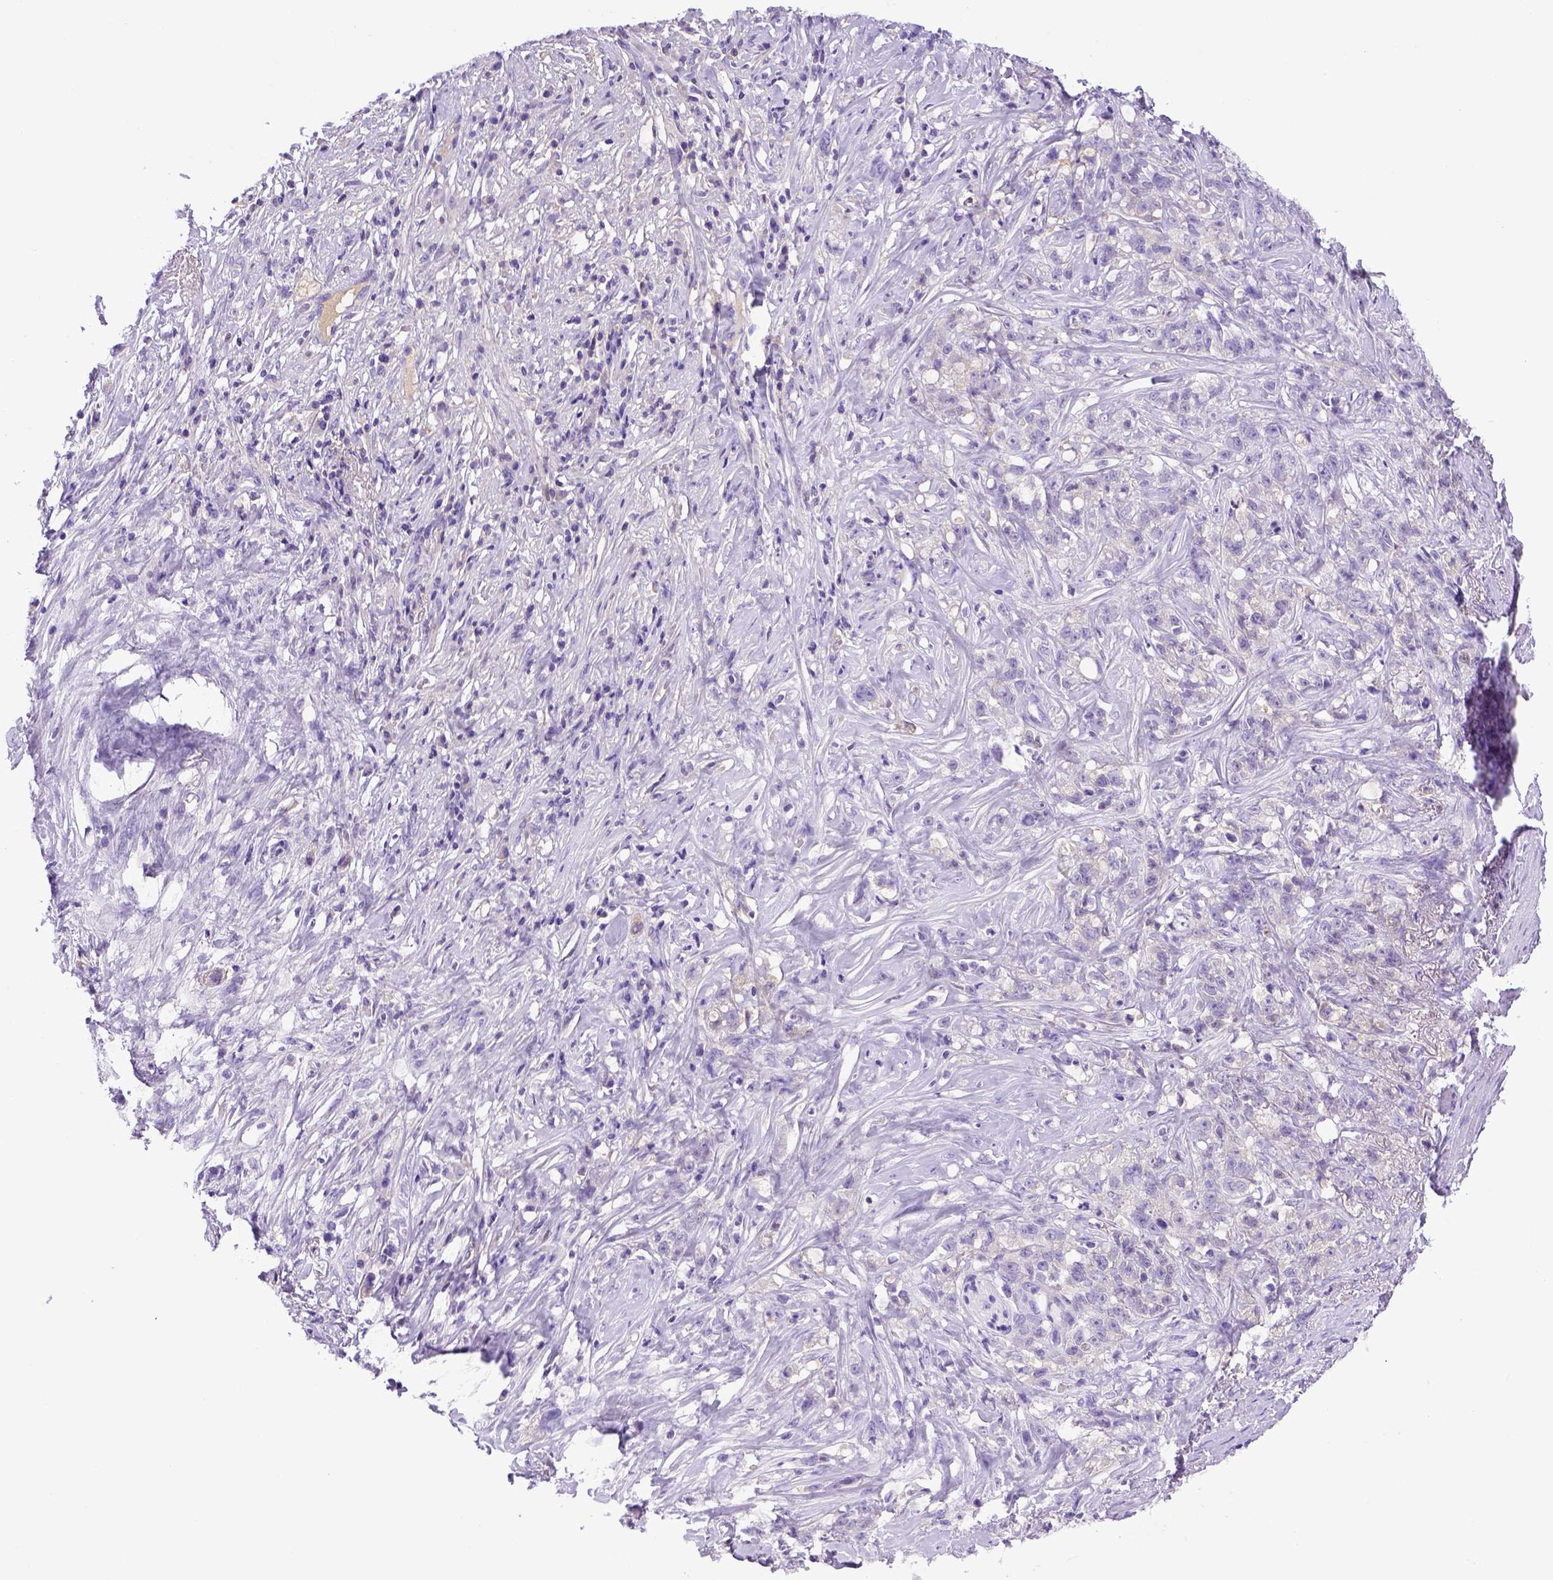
{"staining": {"intensity": "negative", "quantity": "none", "location": "none"}, "tissue": "stomach cancer", "cell_type": "Tumor cells", "image_type": "cancer", "snomed": [{"axis": "morphology", "description": "Adenocarcinoma, NOS"}, {"axis": "topography", "description": "Stomach, lower"}], "caption": "Adenocarcinoma (stomach) was stained to show a protein in brown. There is no significant expression in tumor cells.", "gene": "ITIH4", "patient": {"sex": "male", "age": 88}}